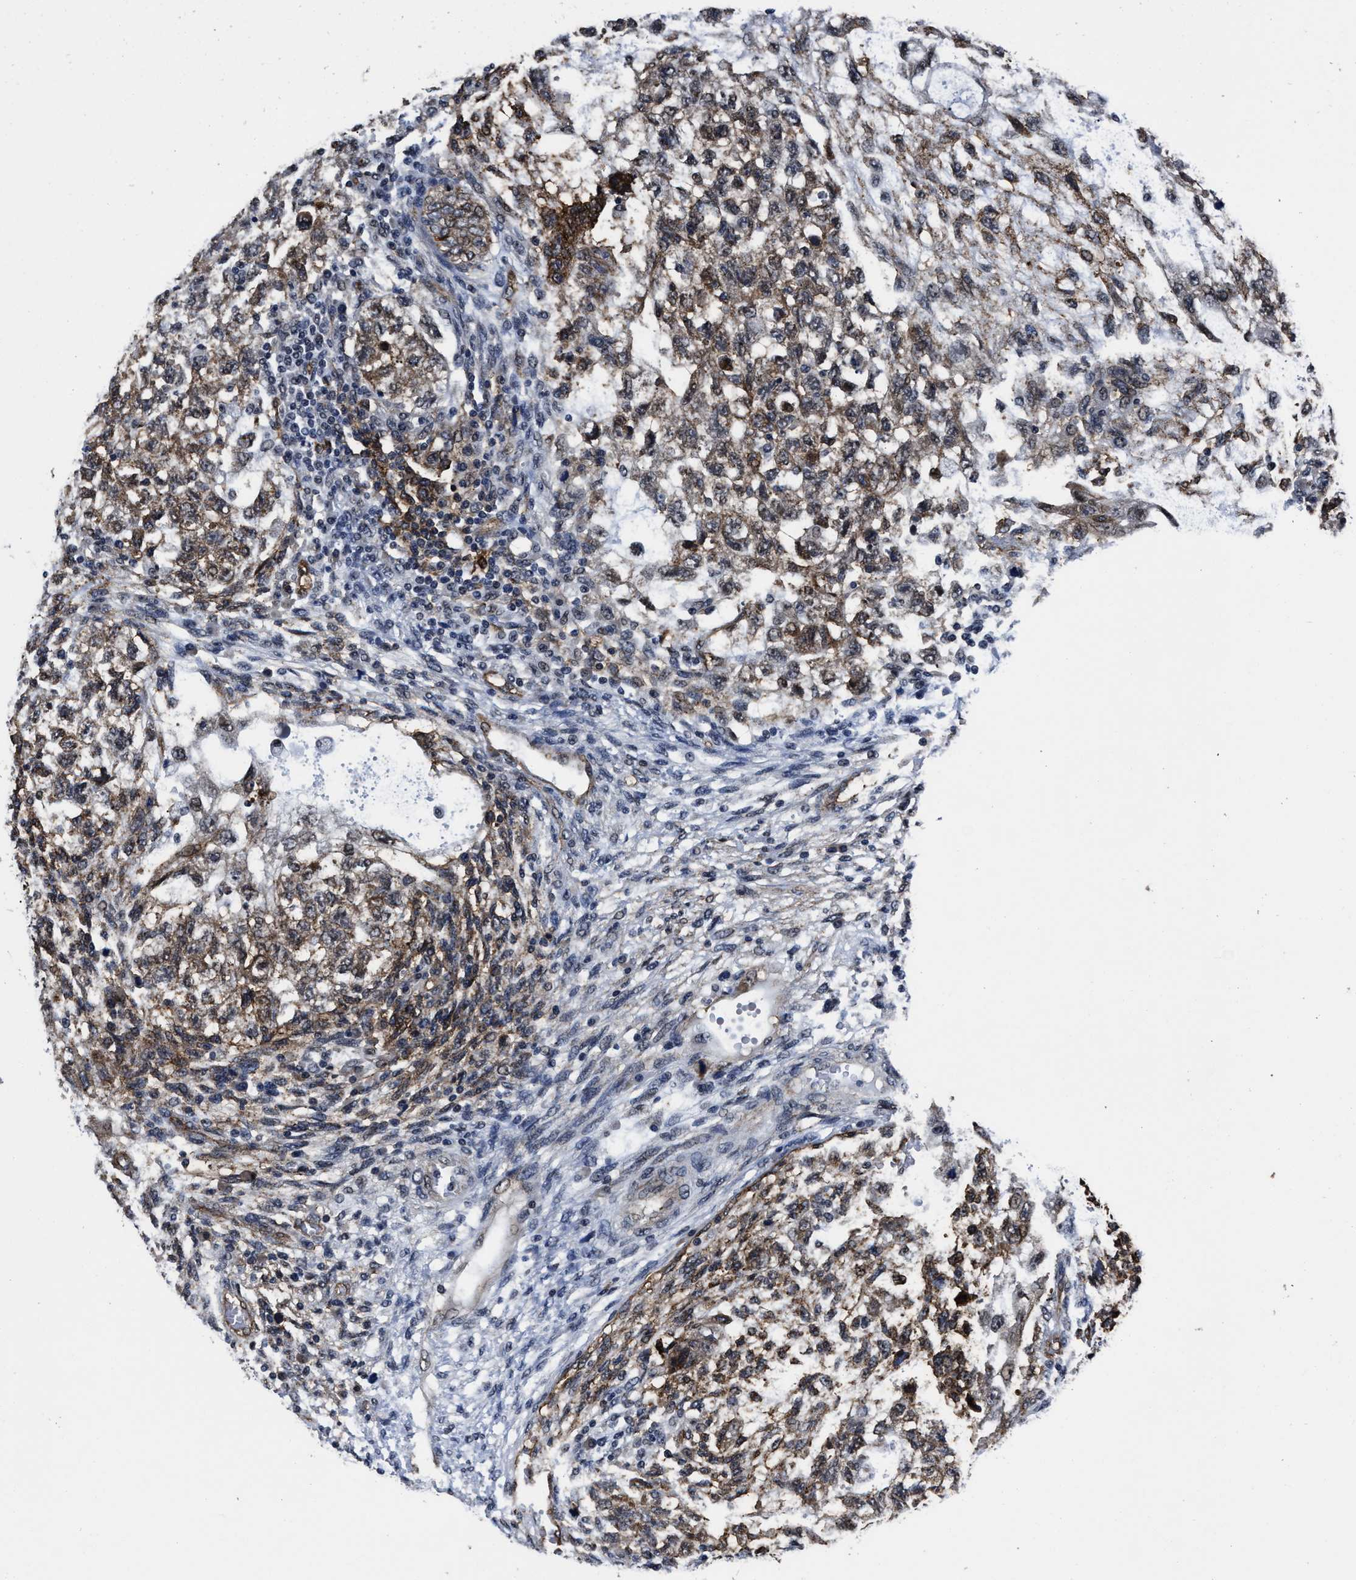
{"staining": {"intensity": "moderate", "quantity": ">75%", "location": "cytoplasmic/membranous"}, "tissue": "testis cancer", "cell_type": "Tumor cells", "image_type": "cancer", "snomed": [{"axis": "morphology", "description": "Normal tissue, NOS"}, {"axis": "morphology", "description": "Carcinoma, Embryonal, NOS"}, {"axis": "topography", "description": "Testis"}], "caption": "Testis cancer (embryonal carcinoma) stained with immunohistochemistry (IHC) reveals moderate cytoplasmic/membranous expression in about >75% of tumor cells.", "gene": "MARCKSL1", "patient": {"sex": "male", "age": 36}}